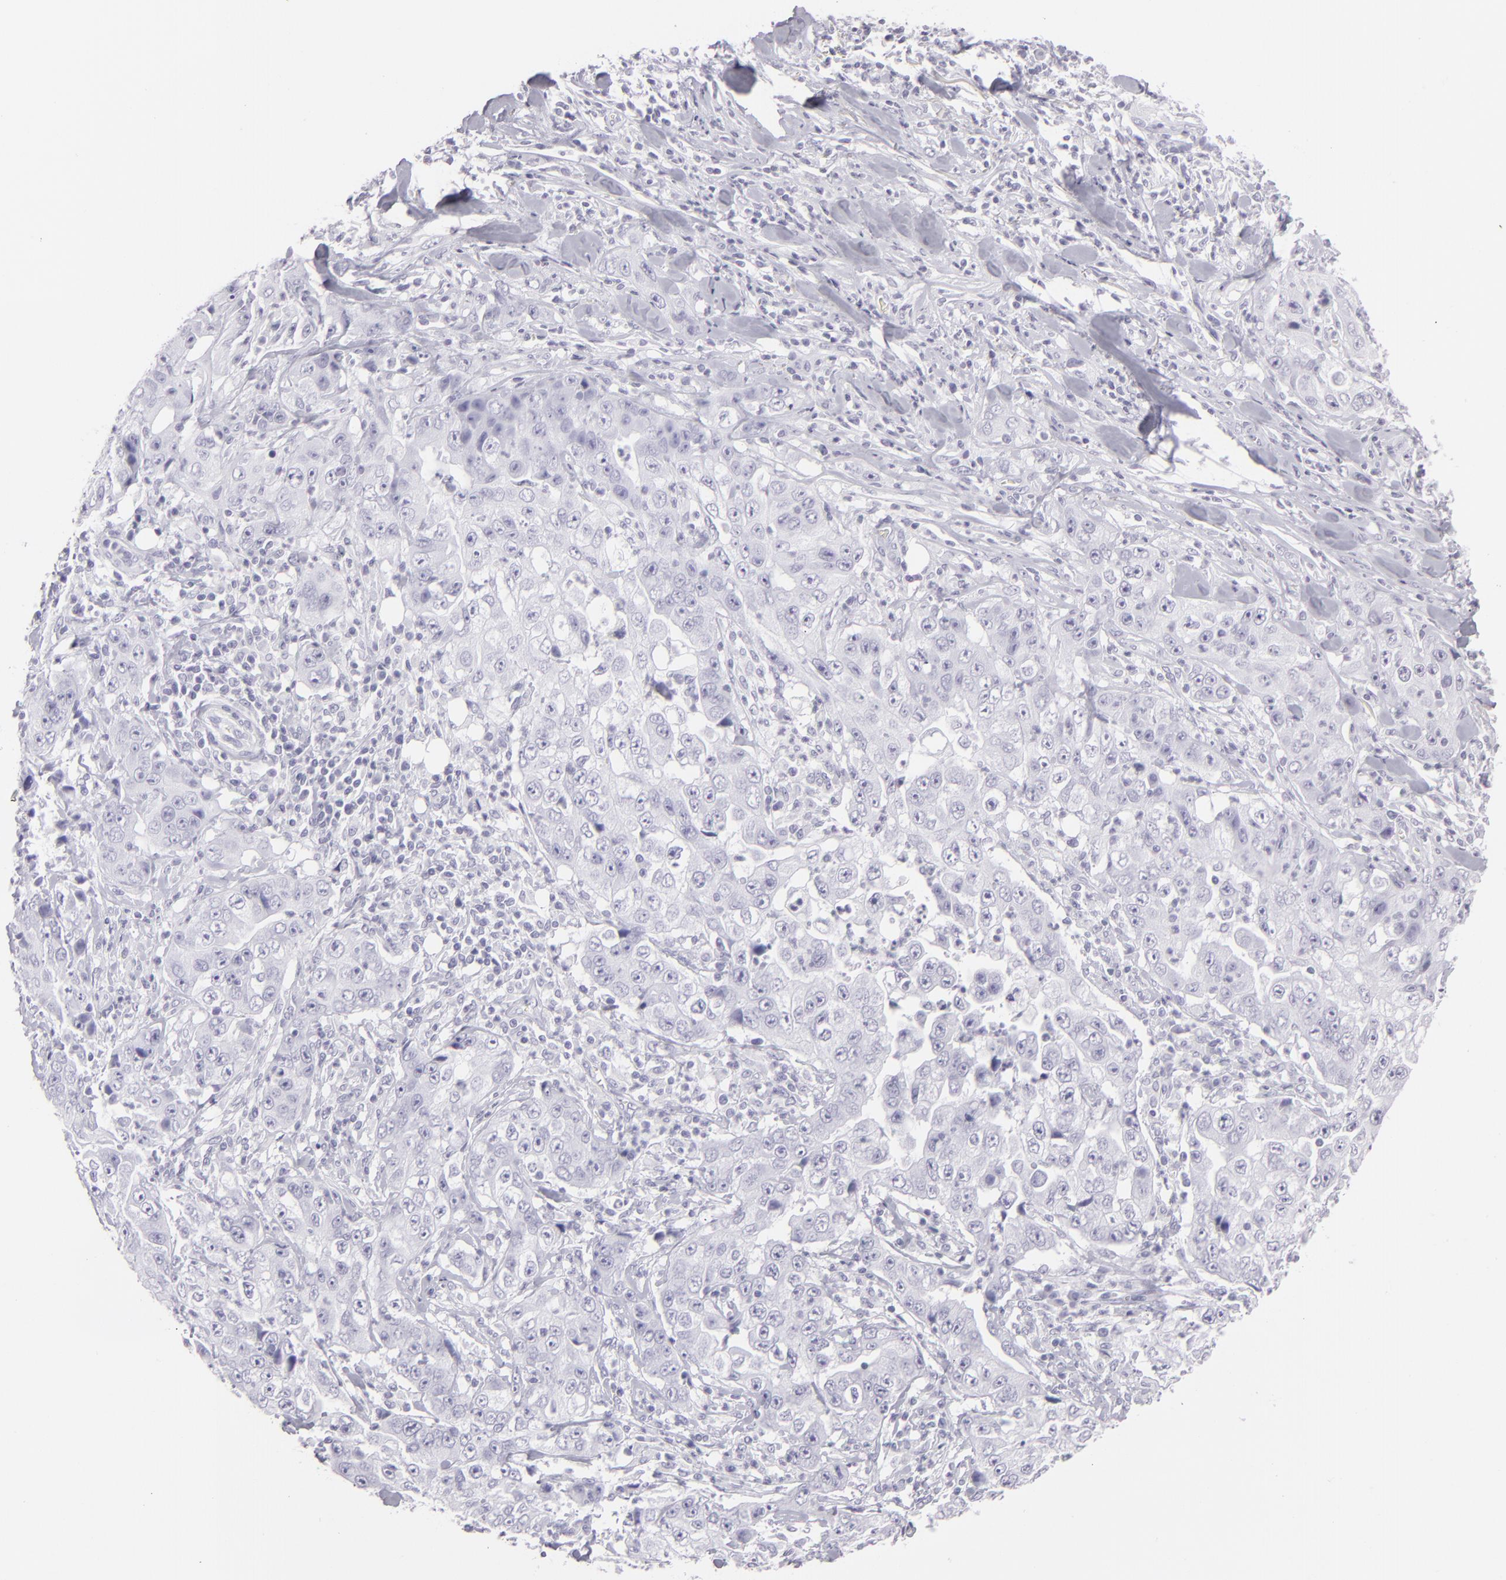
{"staining": {"intensity": "negative", "quantity": "none", "location": "none"}, "tissue": "lung cancer", "cell_type": "Tumor cells", "image_type": "cancer", "snomed": [{"axis": "morphology", "description": "Squamous cell carcinoma, NOS"}, {"axis": "topography", "description": "Lung"}], "caption": "The photomicrograph exhibits no staining of tumor cells in squamous cell carcinoma (lung).", "gene": "FLG", "patient": {"sex": "male", "age": 64}}